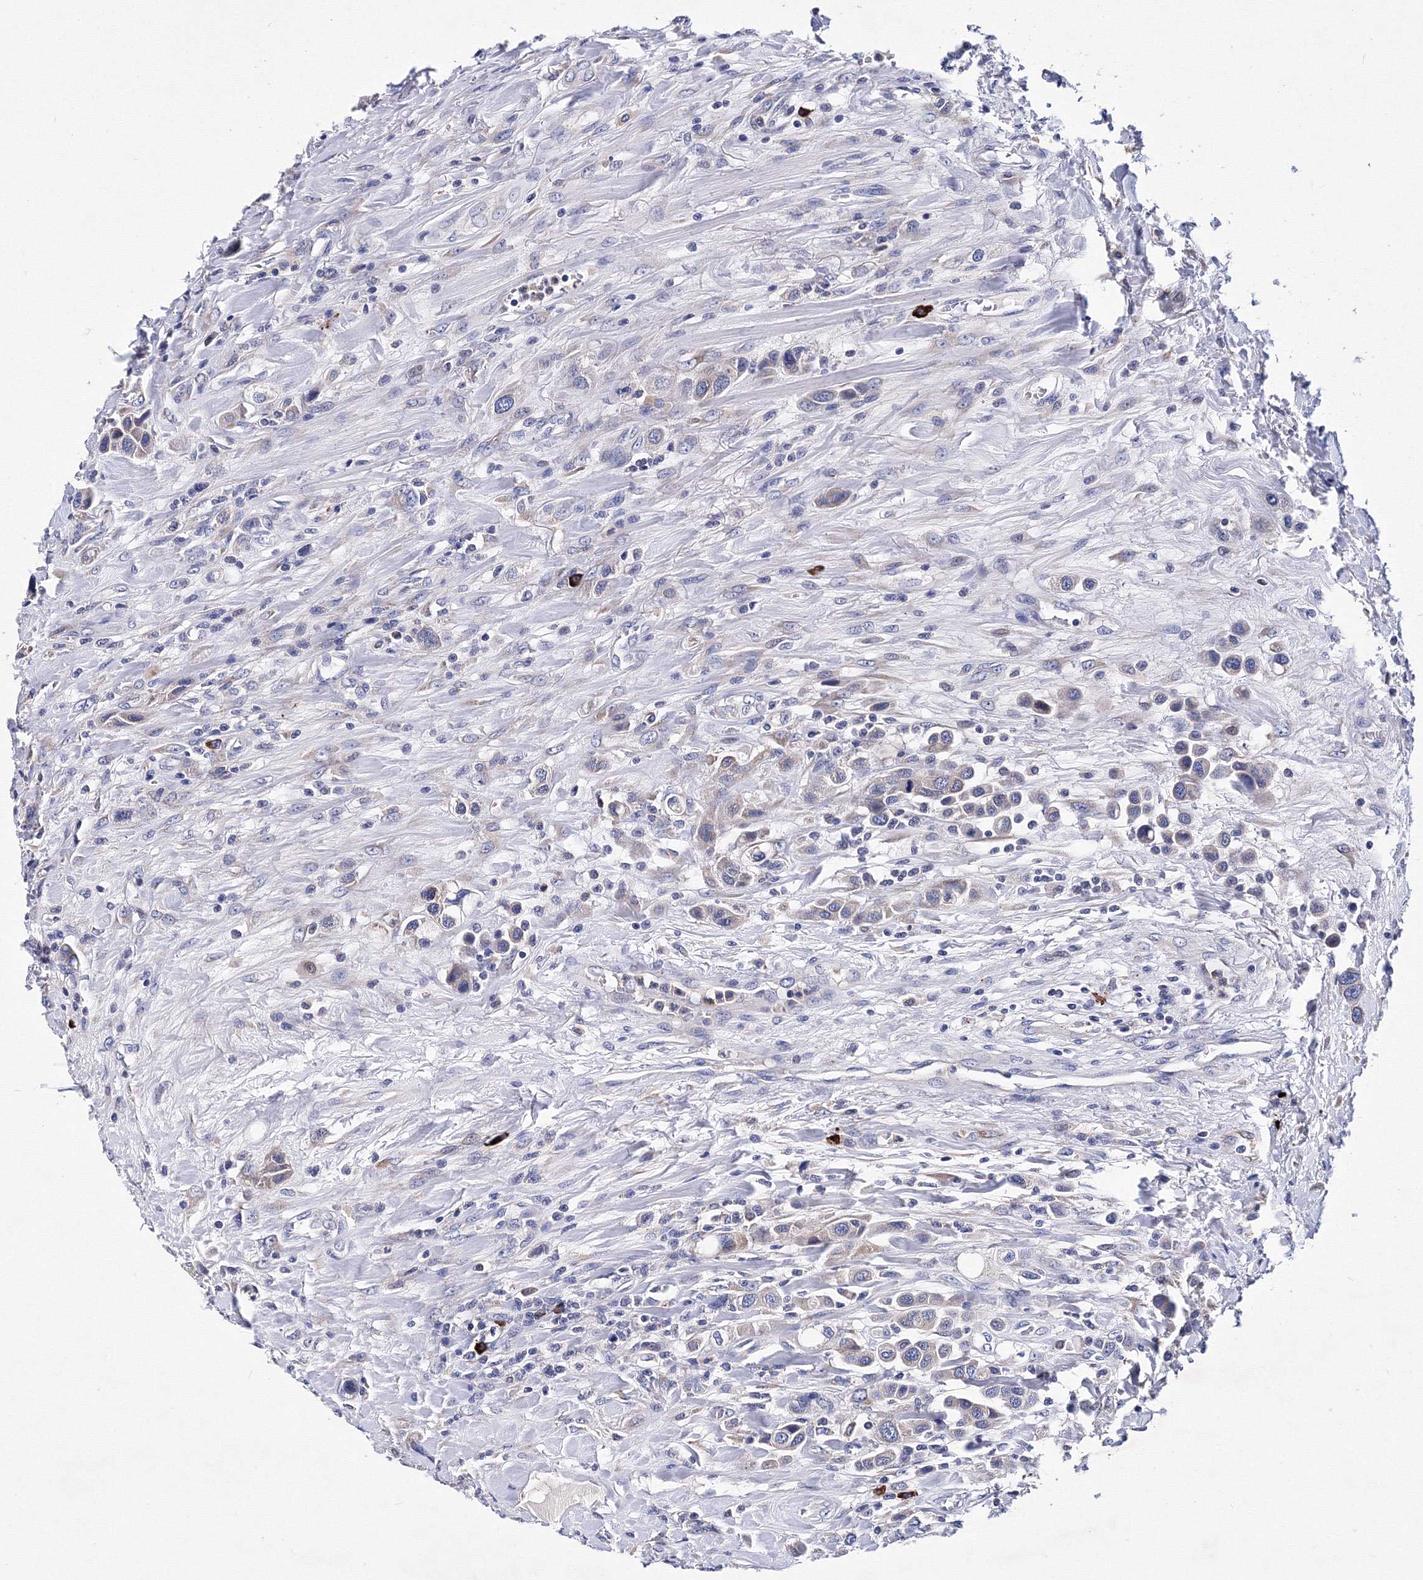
{"staining": {"intensity": "weak", "quantity": "<25%", "location": "cytoplasmic/membranous"}, "tissue": "urothelial cancer", "cell_type": "Tumor cells", "image_type": "cancer", "snomed": [{"axis": "morphology", "description": "Urothelial carcinoma, High grade"}, {"axis": "topography", "description": "Urinary bladder"}], "caption": "A histopathology image of high-grade urothelial carcinoma stained for a protein shows no brown staining in tumor cells.", "gene": "TRPM2", "patient": {"sex": "male", "age": 50}}